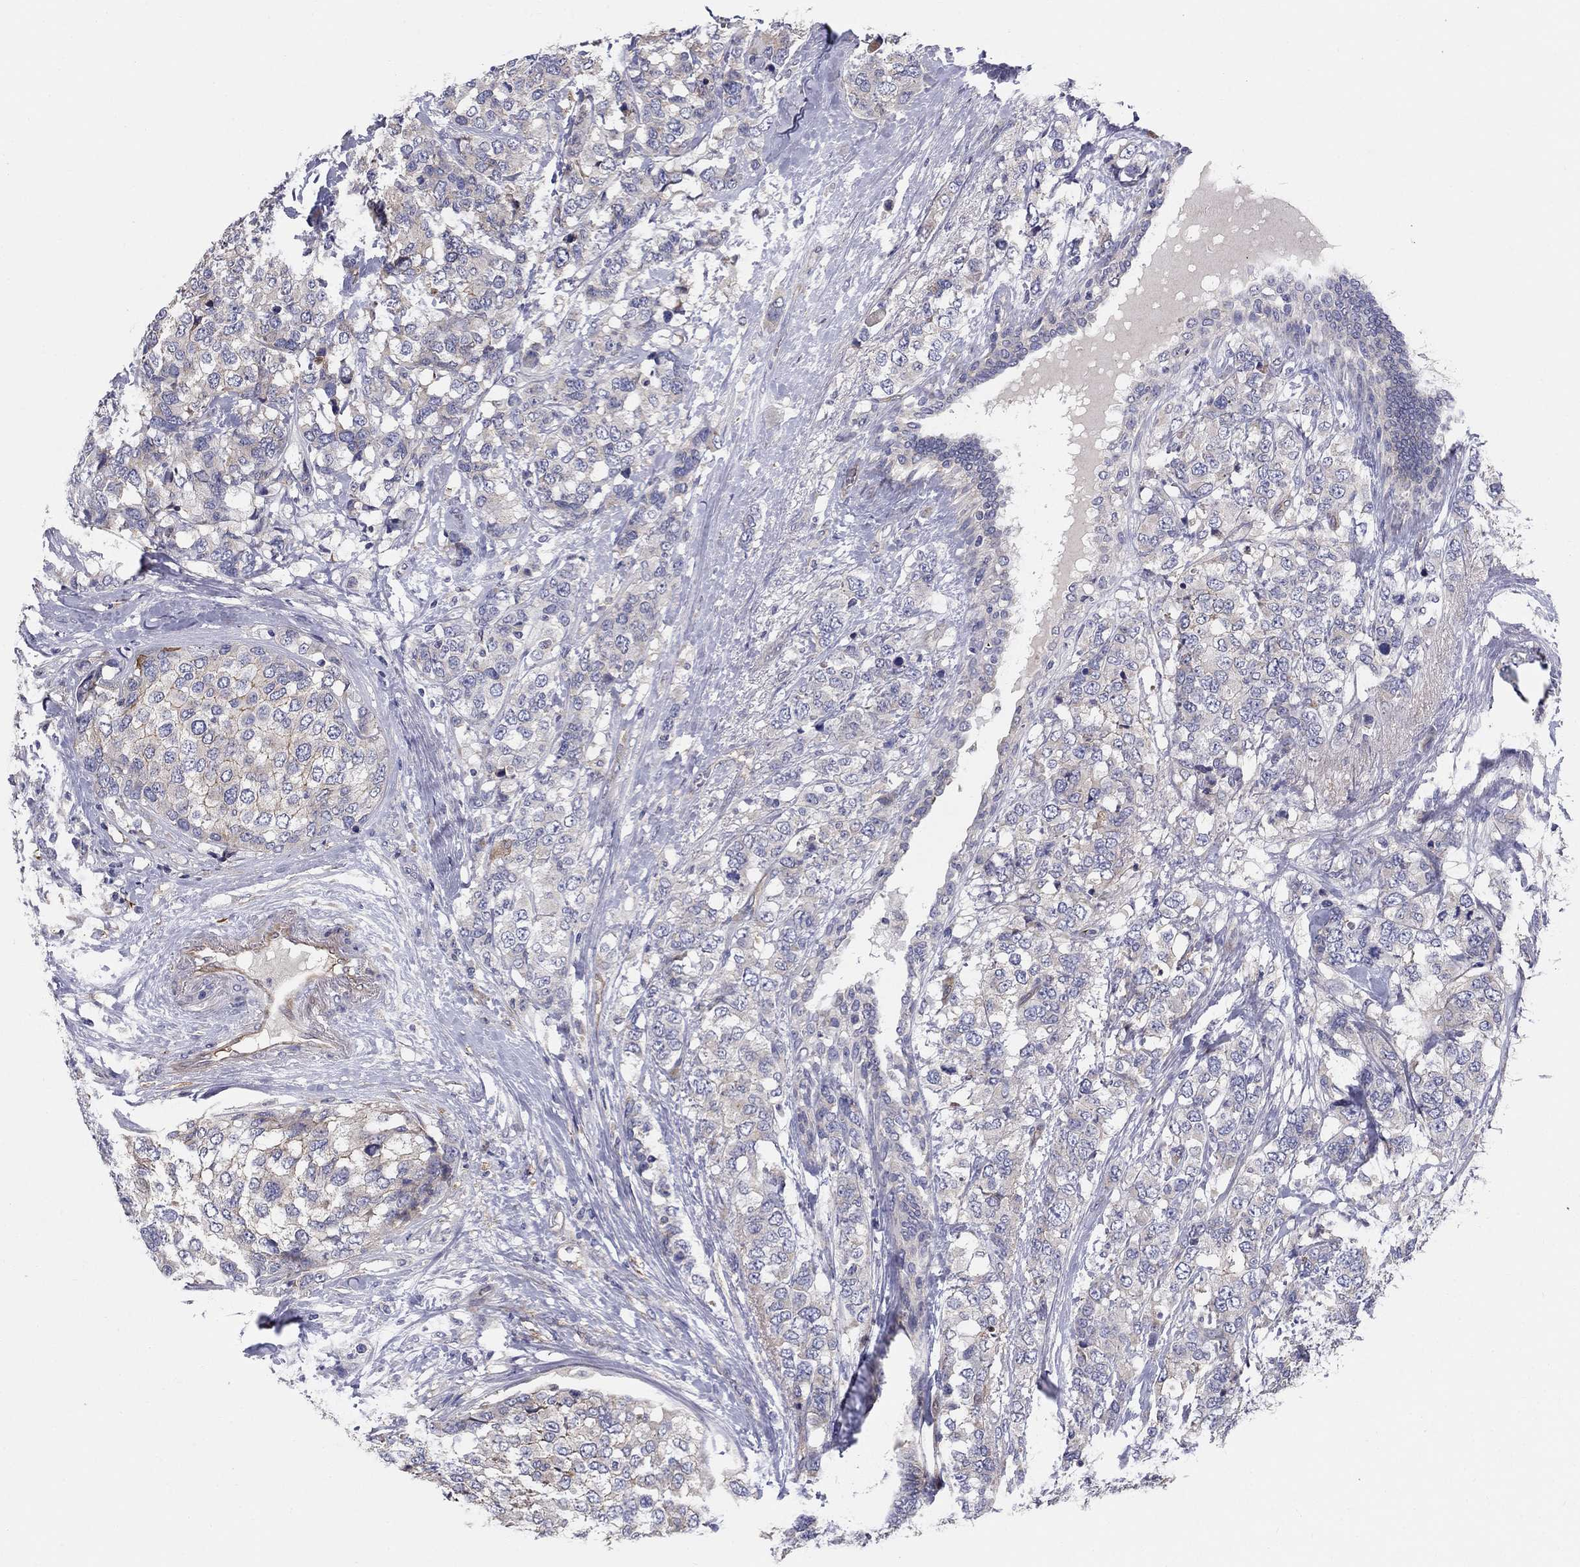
{"staining": {"intensity": "weak", "quantity": "<25%", "location": "cytoplasmic/membranous"}, "tissue": "breast cancer", "cell_type": "Tumor cells", "image_type": "cancer", "snomed": [{"axis": "morphology", "description": "Lobular carcinoma"}, {"axis": "topography", "description": "Breast"}], "caption": "DAB immunohistochemical staining of human breast cancer exhibits no significant expression in tumor cells.", "gene": "EMP2", "patient": {"sex": "female", "age": 59}}